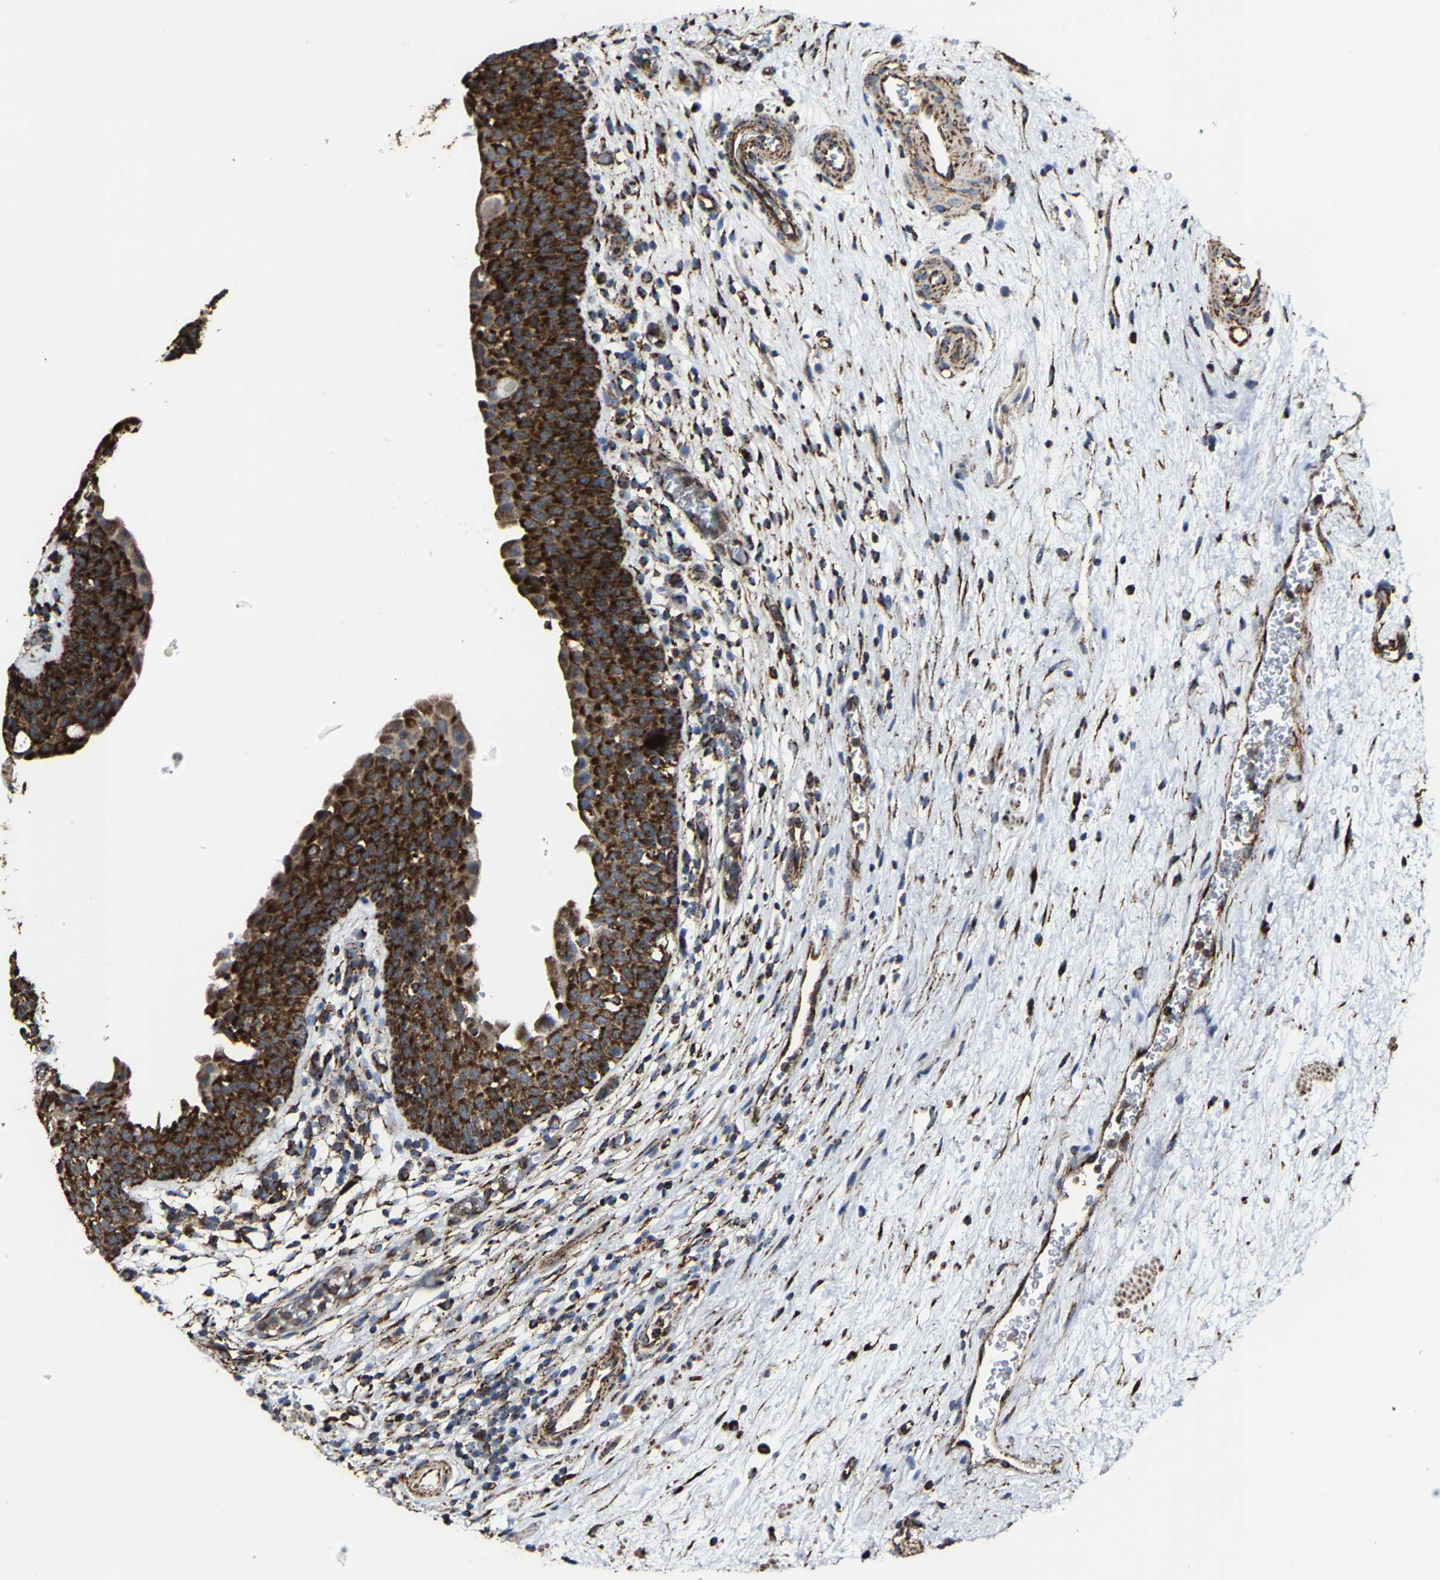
{"staining": {"intensity": "strong", "quantity": ">75%", "location": "cytoplasmic/membranous"}, "tissue": "urinary bladder", "cell_type": "Urothelial cells", "image_type": "normal", "snomed": [{"axis": "morphology", "description": "Normal tissue, NOS"}, {"axis": "topography", "description": "Urinary bladder"}], "caption": "Immunohistochemical staining of benign urinary bladder displays >75% levels of strong cytoplasmic/membranous protein expression in approximately >75% of urothelial cells.", "gene": "NDUFV3", "patient": {"sex": "male", "age": 37}}